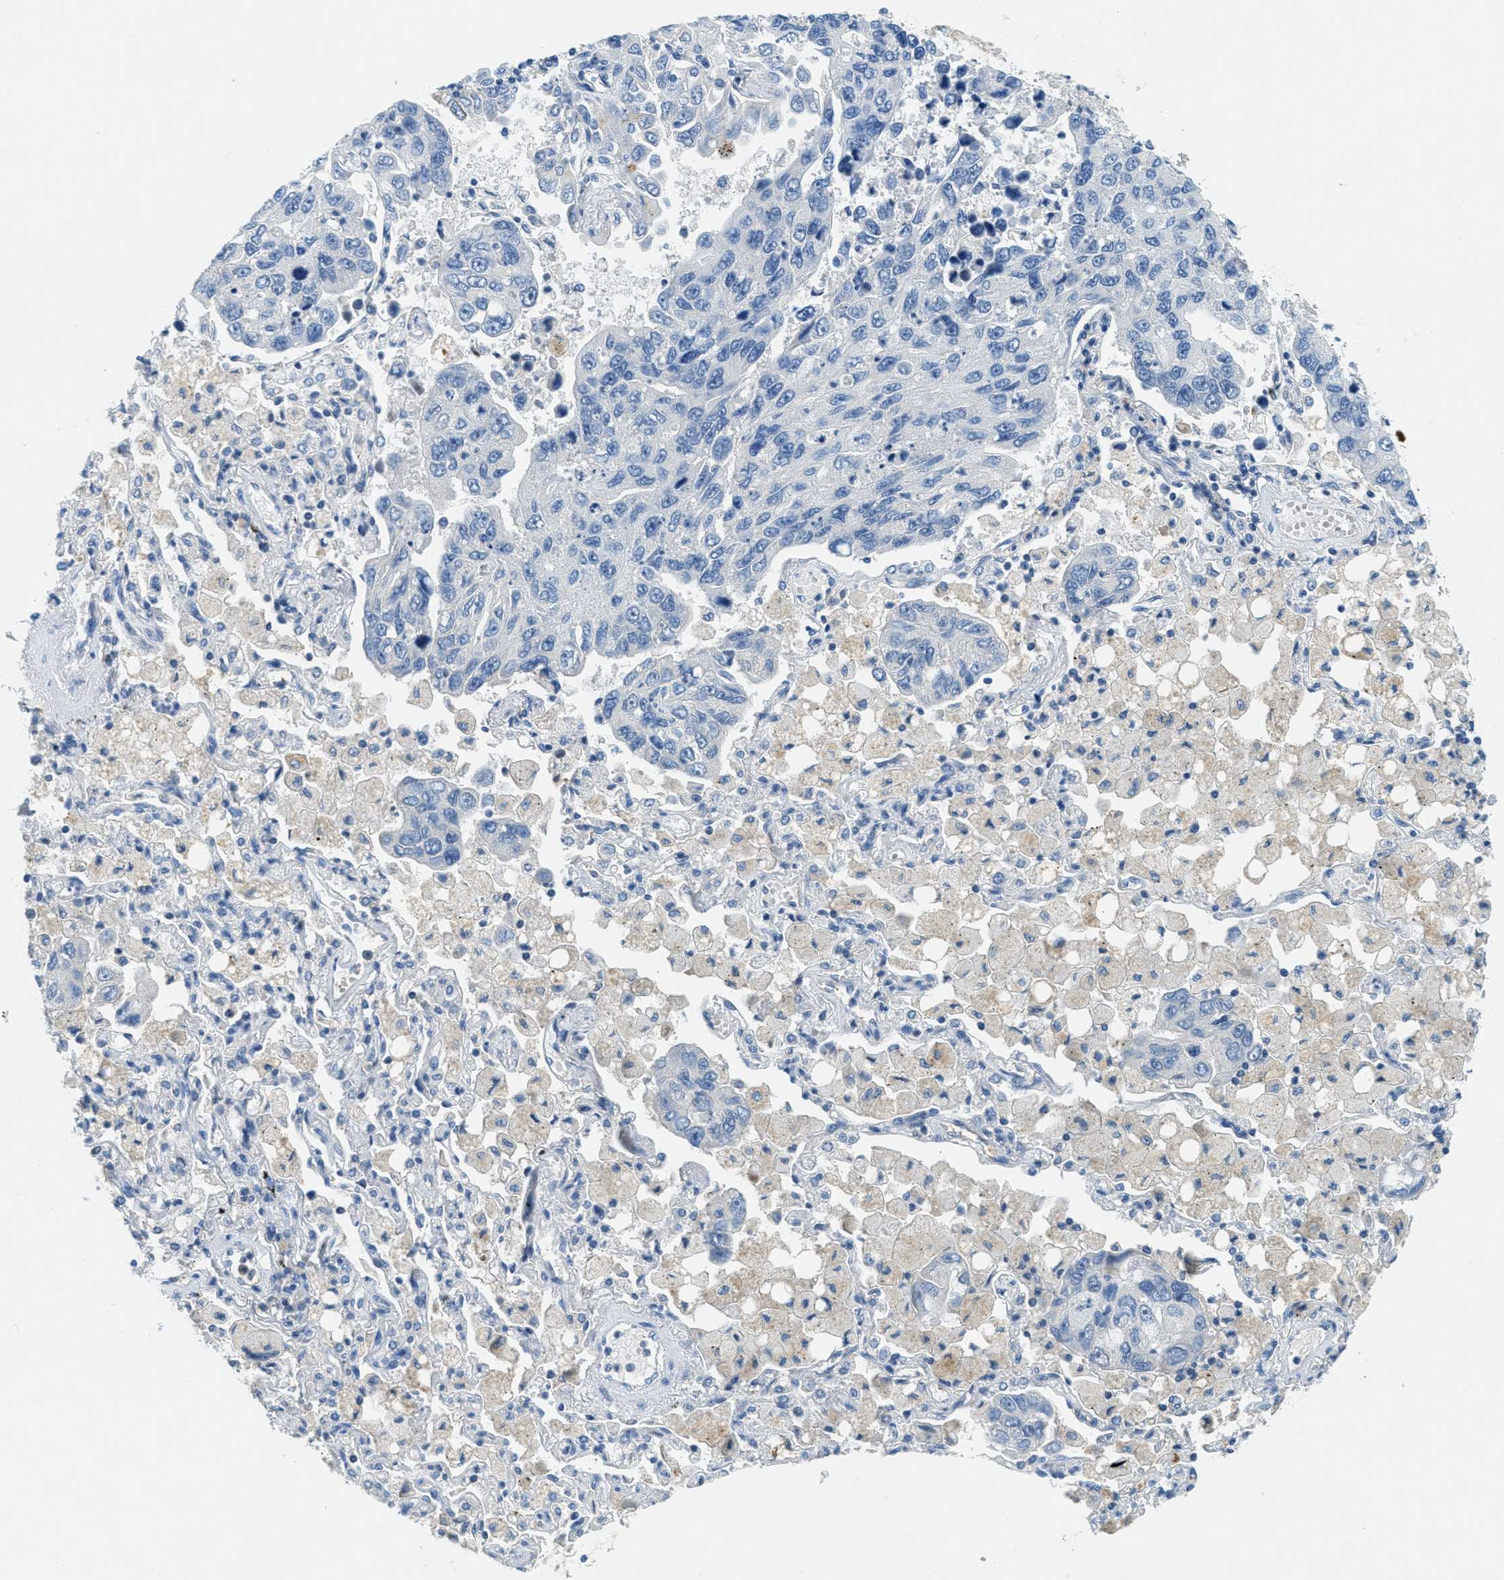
{"staining": {"intensity": "negative", "quantity": "none", "location": "none"}, "tissue": "lung cancer", "cell_type": "Tumor cells", "image_type": "cancer", "snomed": [{"axis": "morphology", "description": "Adenocarcinoma, NOS"}, {"axis": "topography", "description": "Lung"}], "caption": "This is an immunohistochemistry (IHC) micrograph of human lung adenocarcinoma. There is no positivity in tumor cells.", "gene": "A2M", "patient": {"sex": "male", "age": 64}}